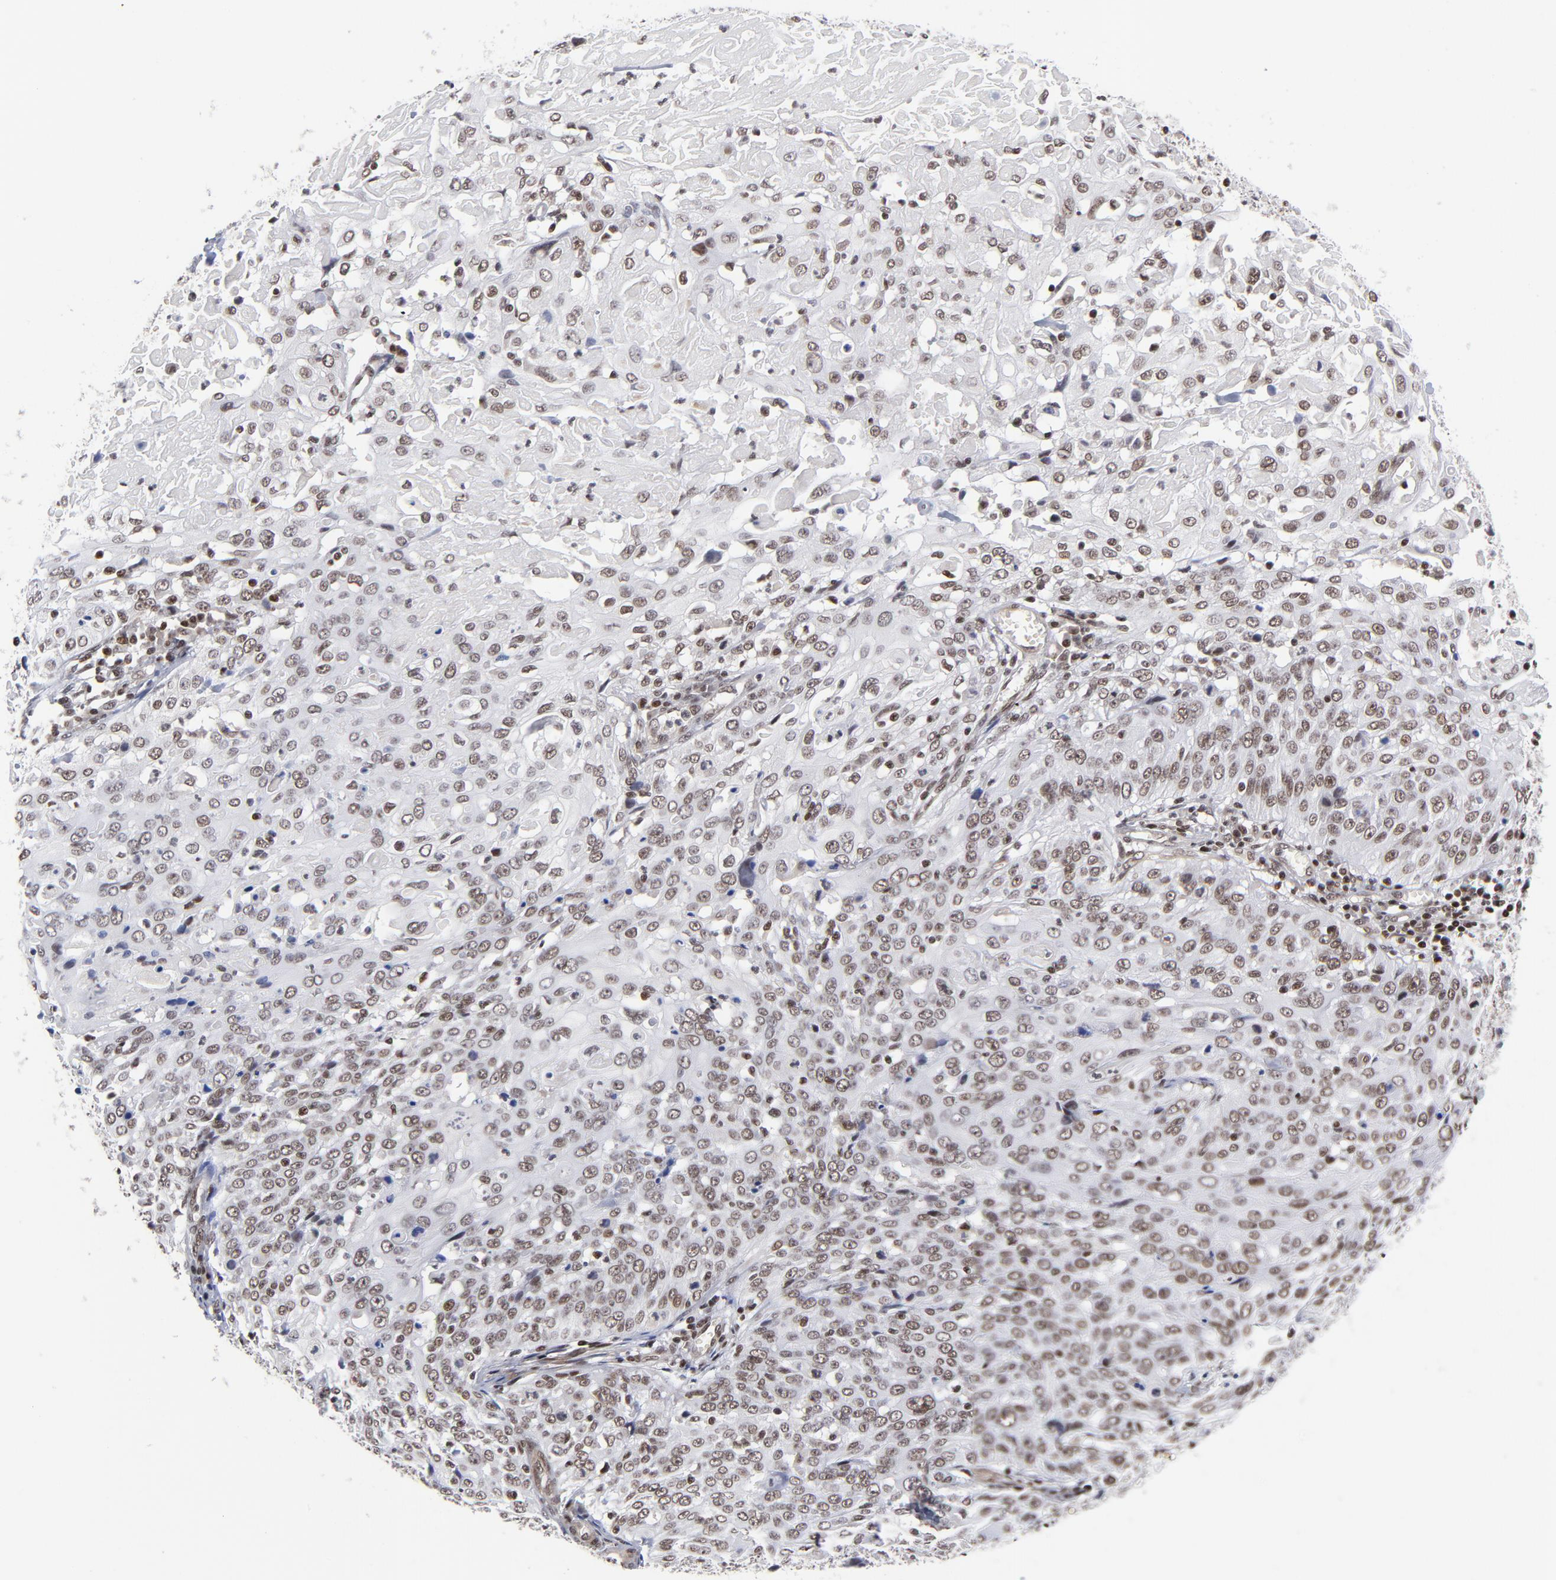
{"staining": {"intensity": "strong", "quantity": ">75%", "location": "nuclear"}, "tissue": "cervical cancer", "cell_type": "Tumor cells", "image_type": "cancer", "snomed": [{"axis": "morphology", "description": "Squamous cell carcinoma, NOS"}, {"axis": "topography", "description": "Cervix"}], "caption": "Cervical cancer stained with a brown dye displays strong nuclear positive positivity in about >75% of tumor cells.", "gene": "CTCF", "patient": {"sex": "female", "age": 39}}